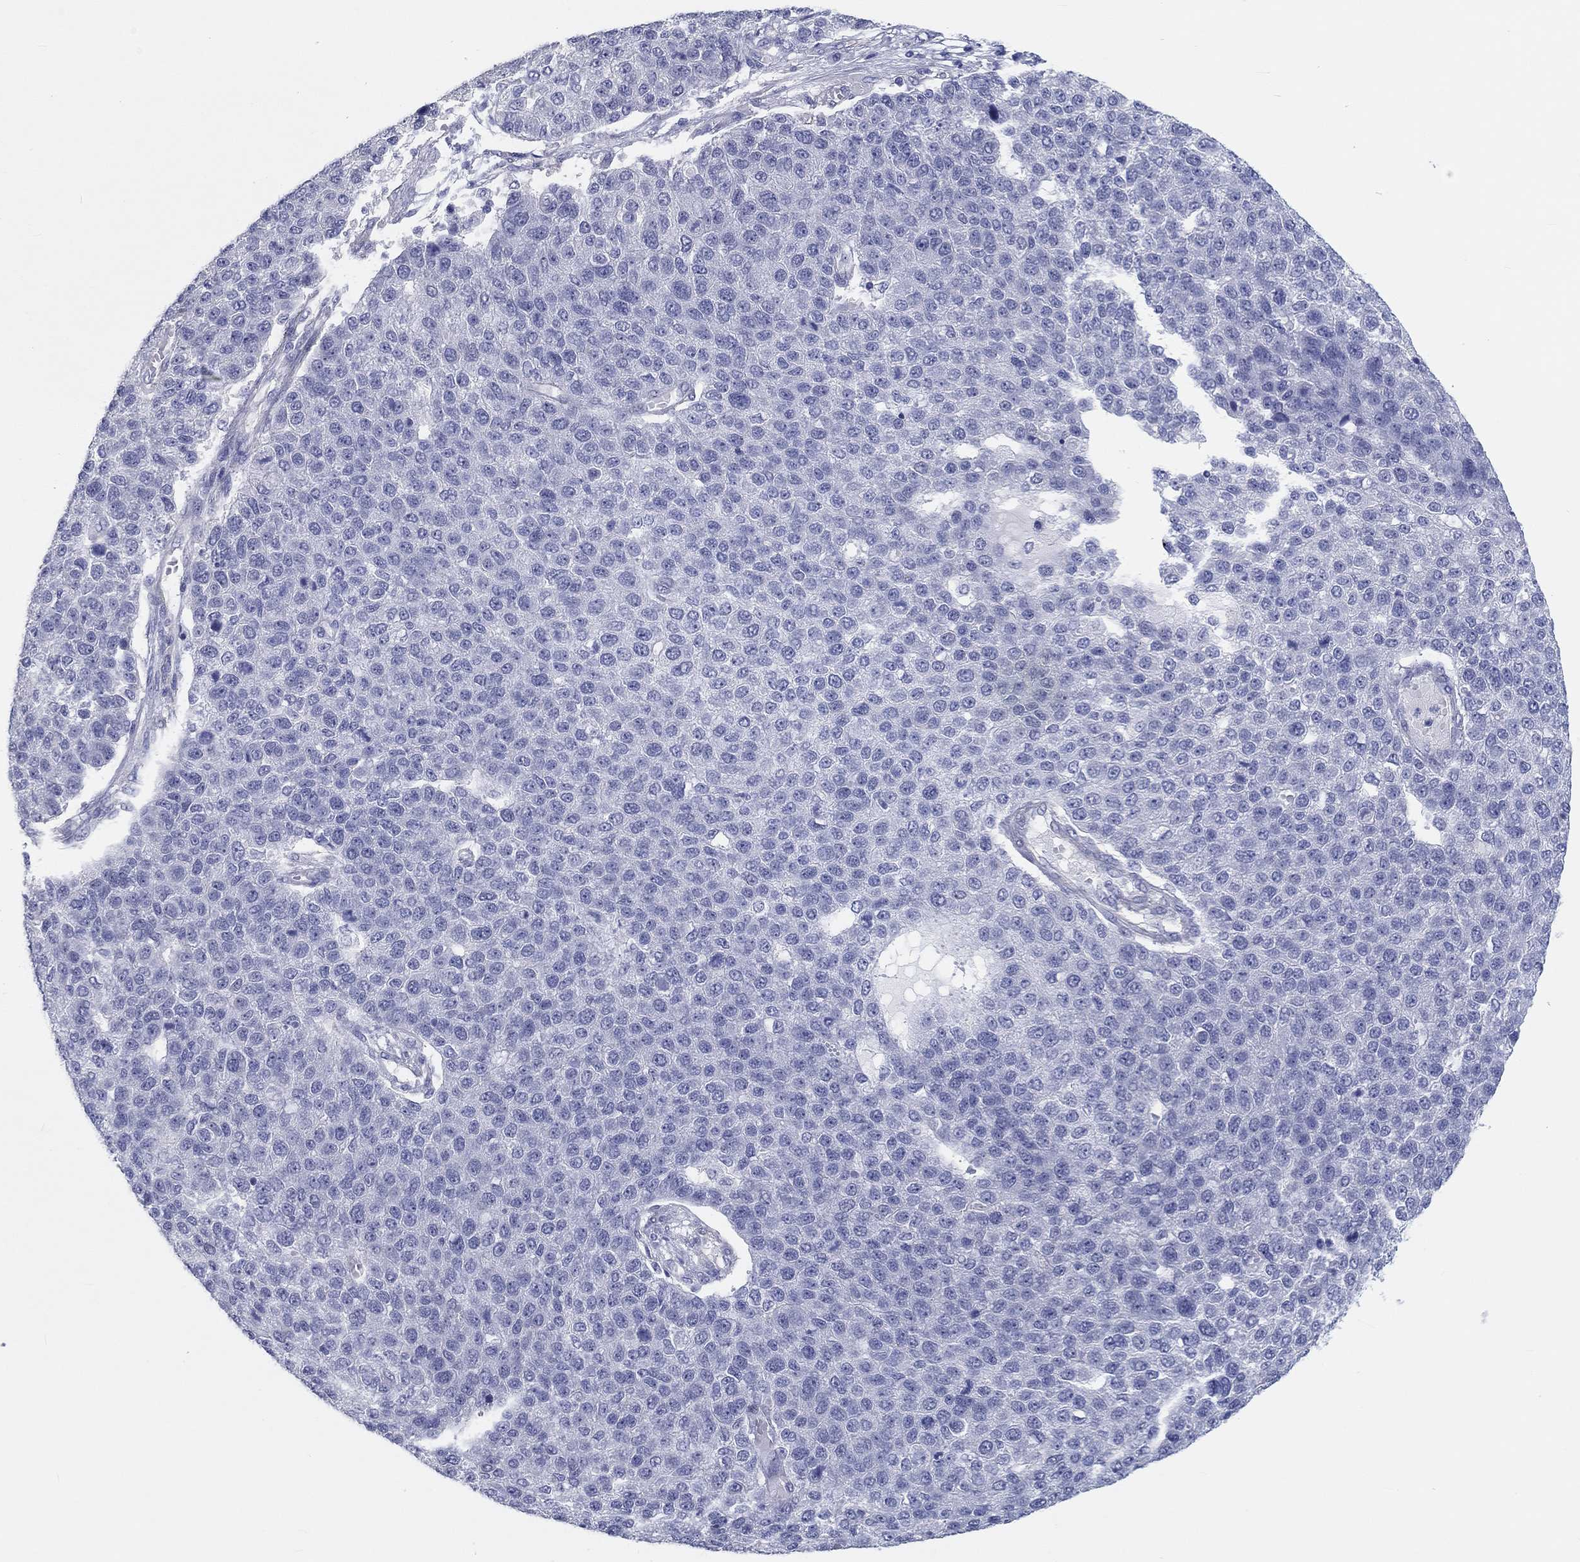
{"staining": {"intensity": "negative", "quantity": "none", "location": "none"}, "tissue": "pancreatic cancer", "cell_type": "Tumor cells", "image_type": "cancer", "snomed": [{"axis": "morphology", "description": "Adenocarcinoma, NOS"}, {"axis": "topography", "description": "Pancreas"}], "caption": "This is an immunohistochemistry image of pancreatic cancer. There is no staining in tumor cells.", "gene": "CRYGD", "patient": {"sex": "female", "age": 61}}